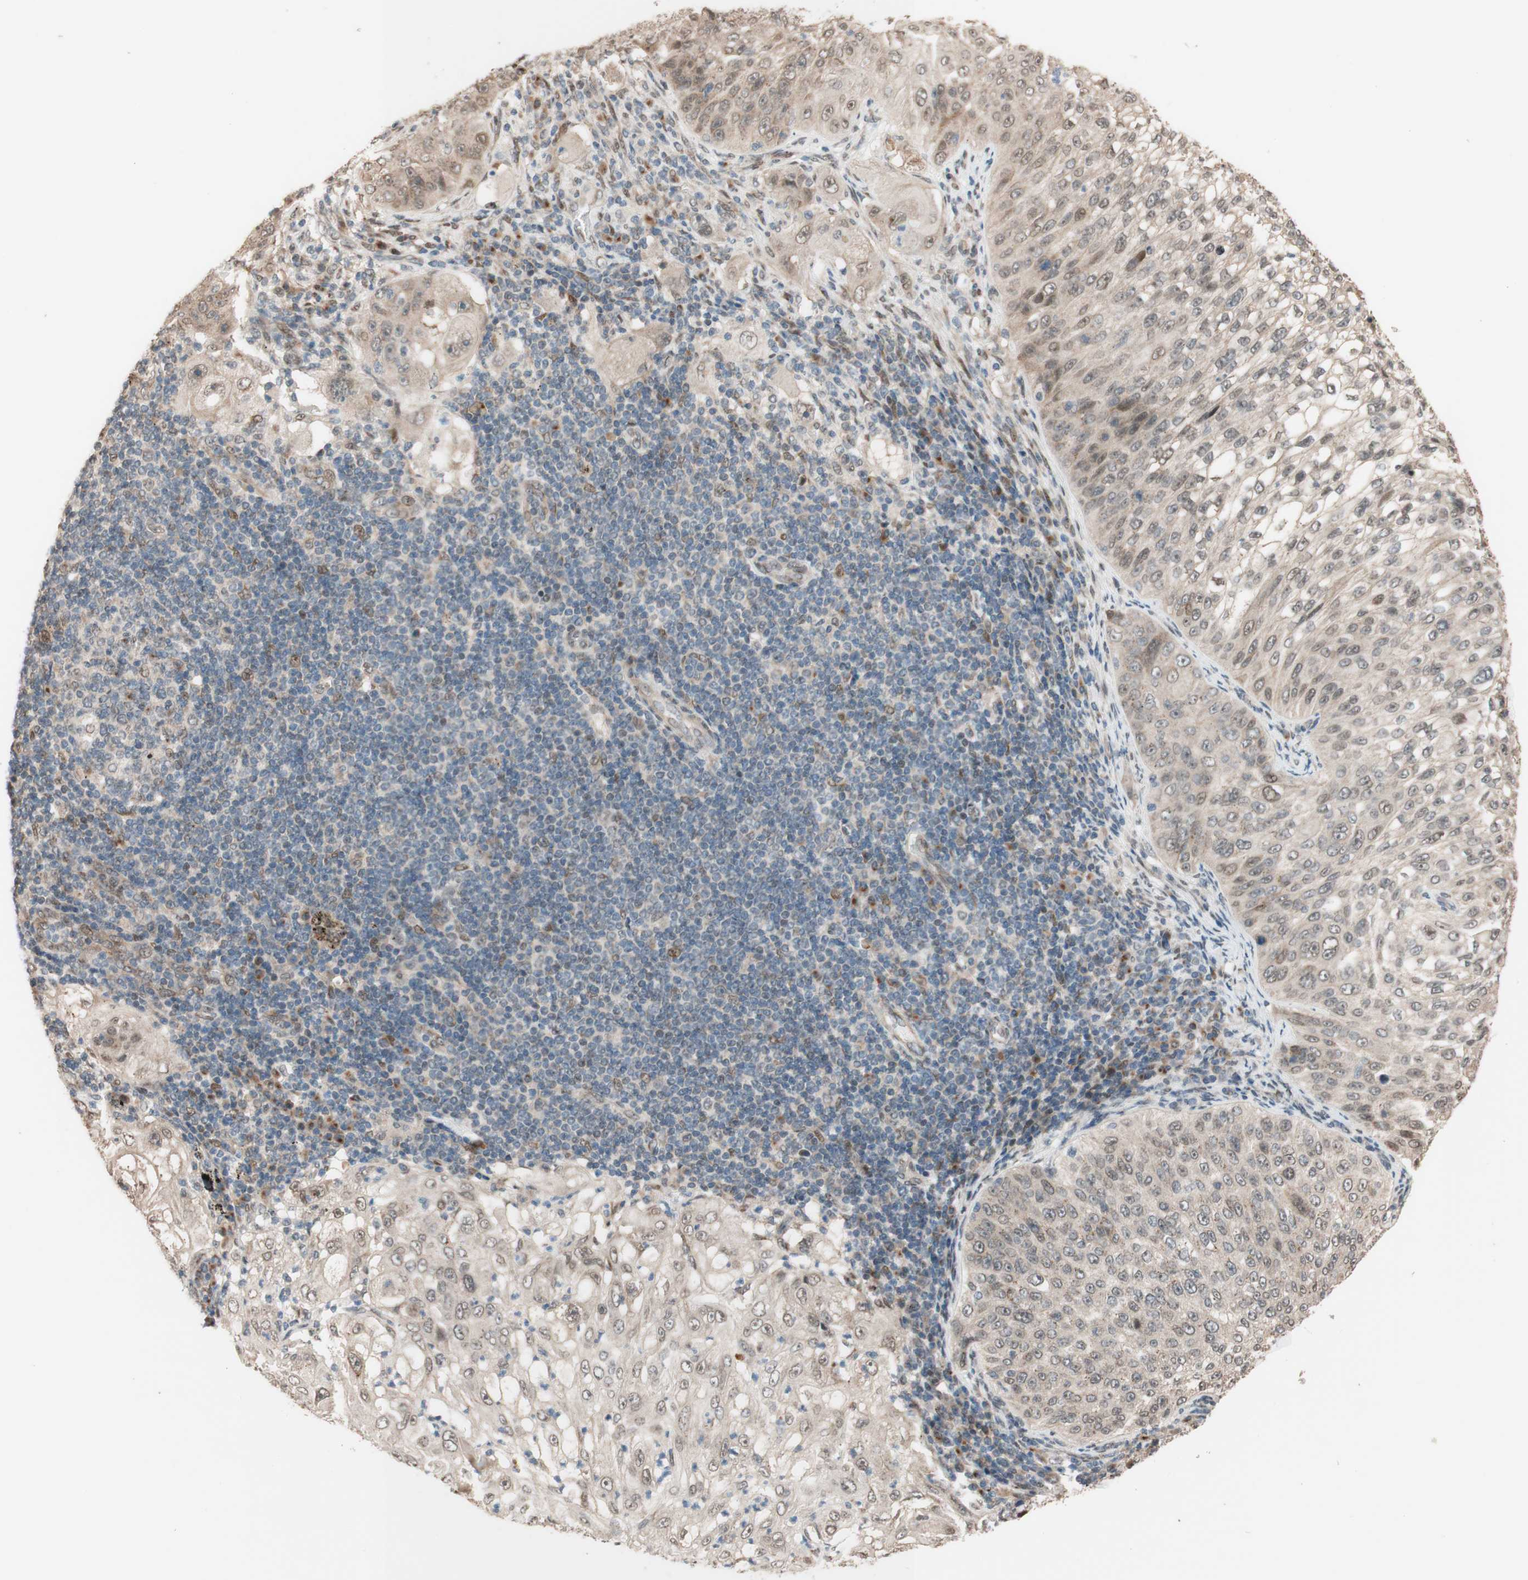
{"staining": {"intensity": "weak", "quantity": "<25%", "location": "cytoplasmic/membranous"}, "tissue": "lung cancer", "cell_type": "Tumor cells", "image_type": "cancer", "snomed": [{"axis": "morphology", "description": "Inflammation, NOS"}, {"axis": "morphology", "description": "Squamous cell carcinoma, NOS"}, {"axis": "topography", "description": "Lymph node"}, {"axis": "topography", "description": "Soft tissue"}, {"axis": "topography", "description": "Lung"}], "caption": "Squamous cell carcinoma (lung) was stained to show a protein in brown. There is no significant positivity in tumor cells.", "gene": "CCNC", "patient": {"sex": "male", "age": 66}}